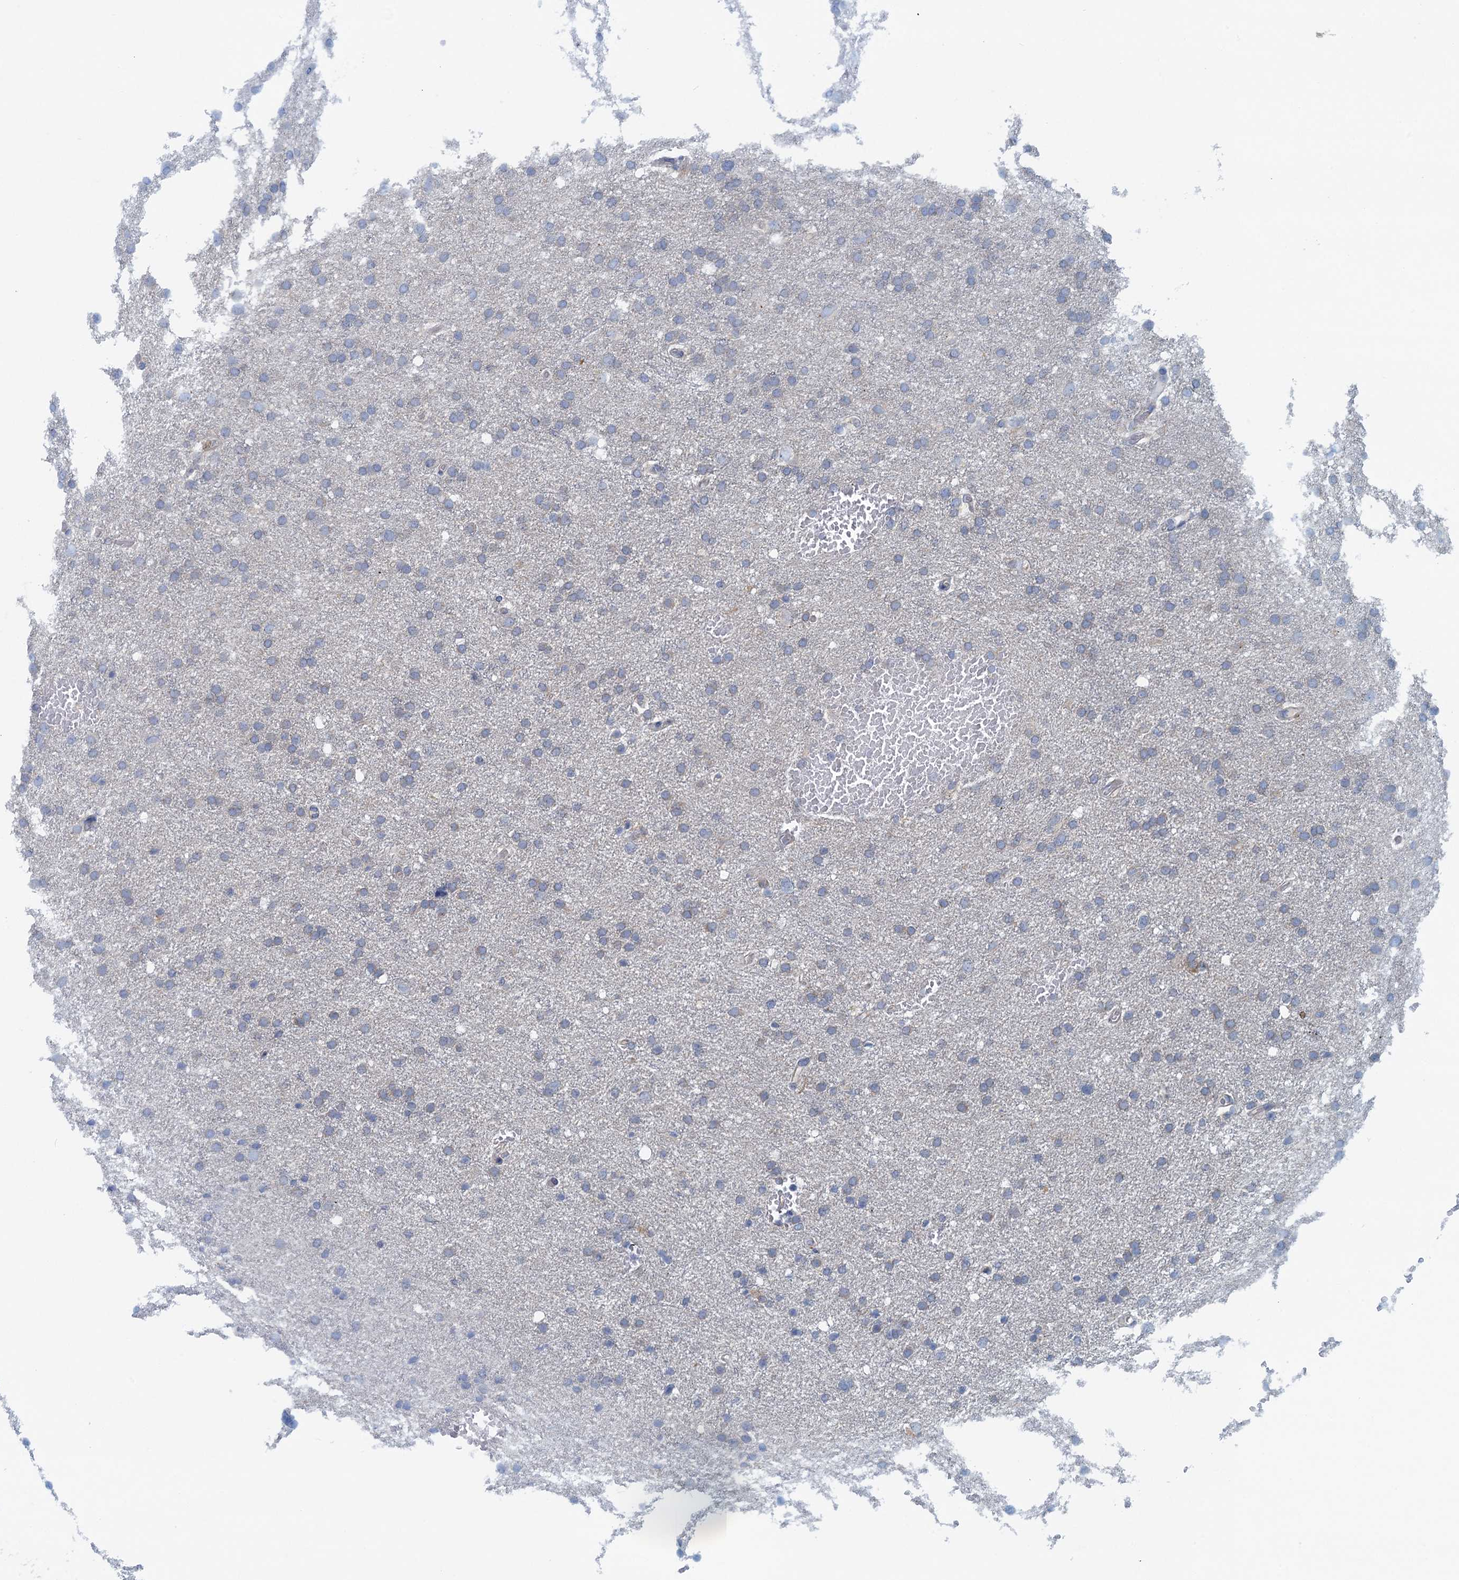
{"staining": {"intensity": "negative", "quantity": "none", "location": "none"}, "tissue": "glioma", "cell_type": "Tumor cells", "image_type": "cancer", "snomed": [{"axis": "morphology", "description": "Glioma, malignant, High grade"}, {"axis": "topography", "description": "Cerebral cortex"}], "caption": "Tumor cells are negative for protein expression in human glioma. (Stains: DAB immunohistochemistry (IHC) with hematoxylin counter stain, Microscopy: brightfield microscopy at high magnification).", "gene": "MYDGF", "patient": {"sex": "female", "age": 36}}